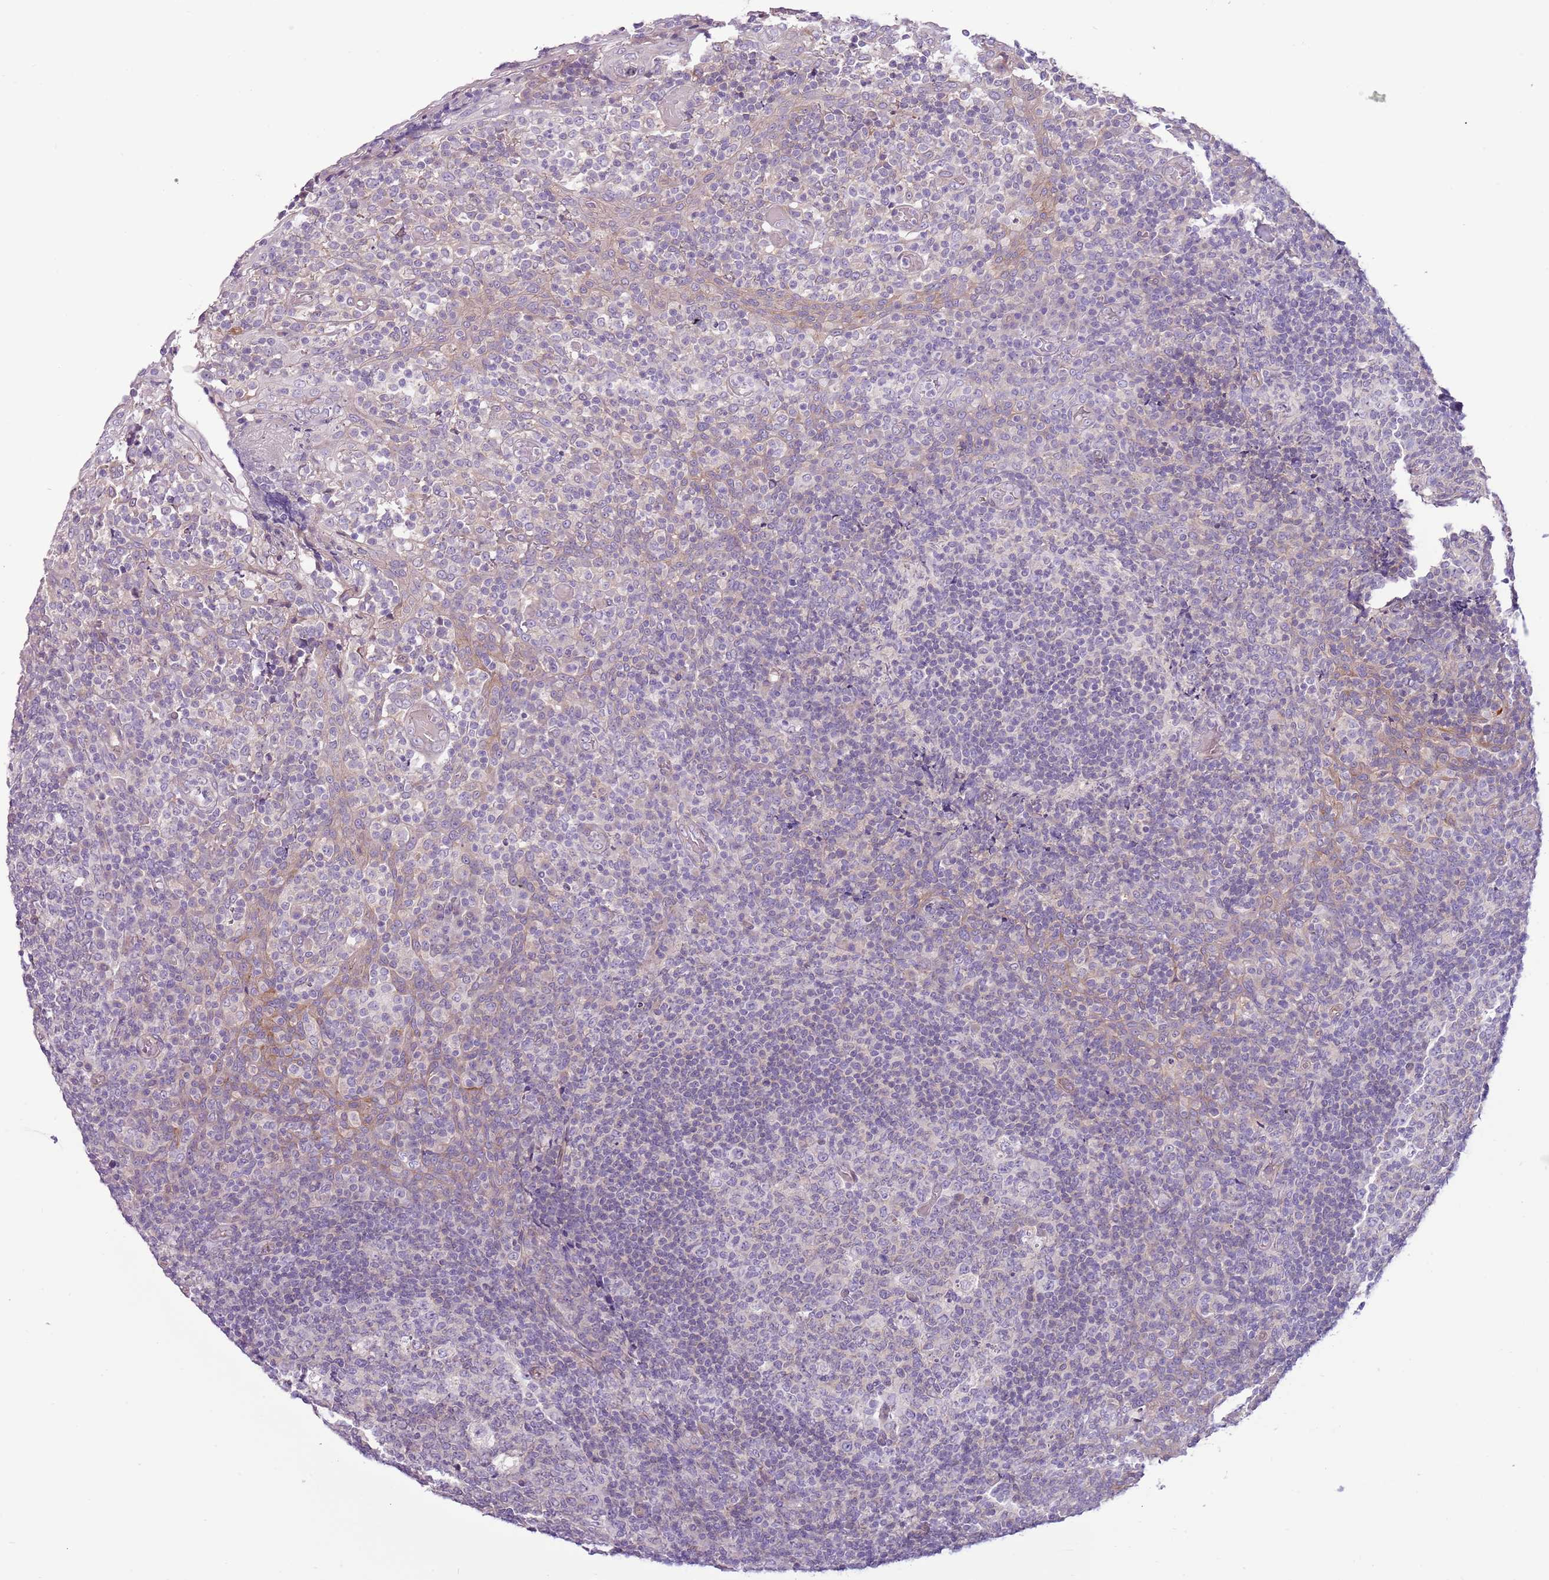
{"staining": {"intensity": "negative", "quantity": "none", "location": "none"}, "tissue": "tonsil", "cell_type": "Germinal center cells", "image_type": "normal", "snomed": [{"axis": "morphology", "description": "Normal tissue, NOS"}, {"axis": "topography", "description": "Tonsil"}], "caption": "Image shows no protein positivity in germinal center cells of unremarkable tonsil.", "gene": "MRO", "patient": {"sex": "female", "age": 19}}